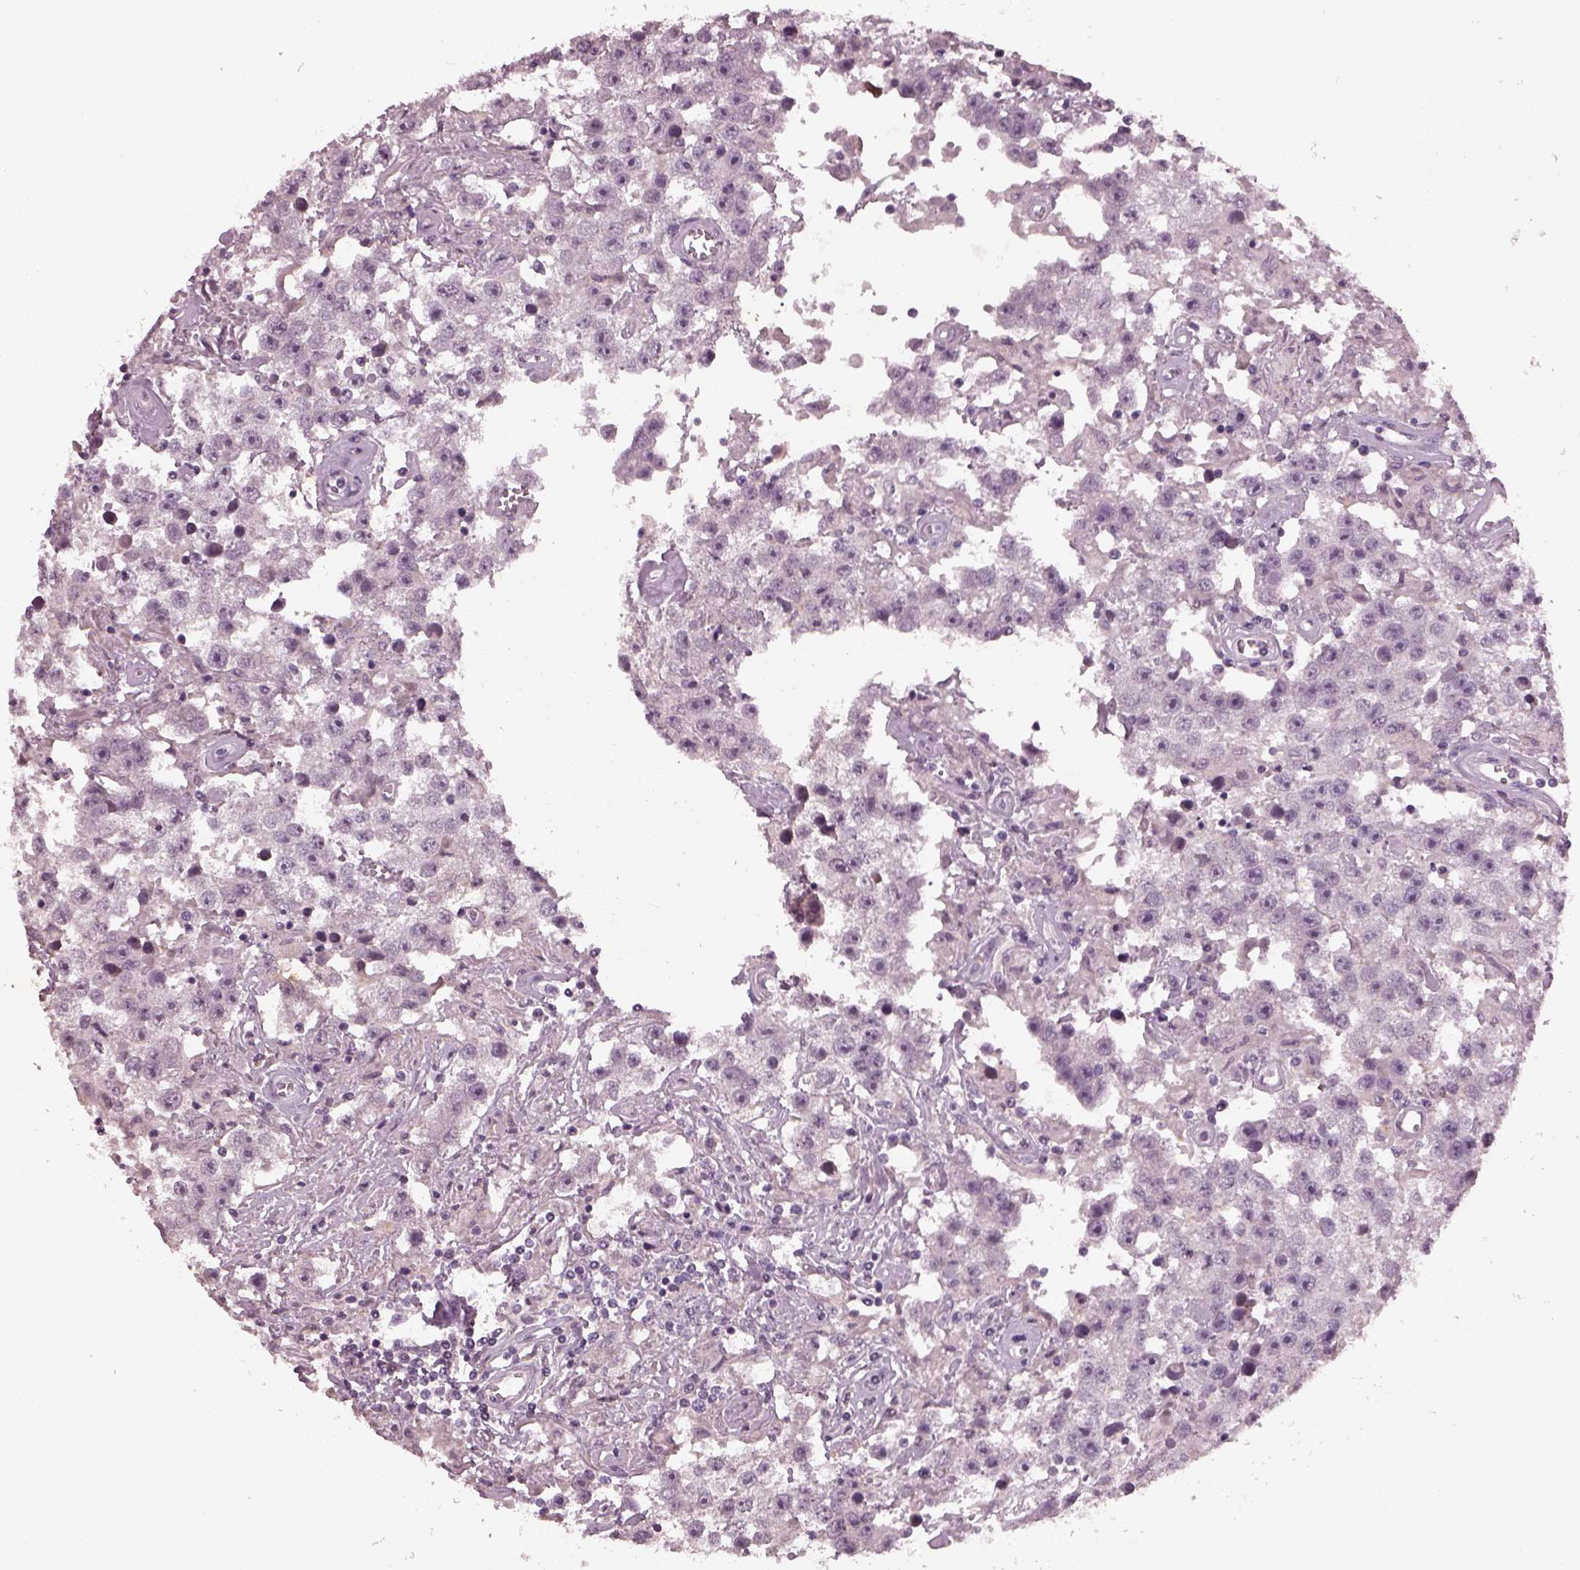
{"staining": {"intensity": "negative", "quantity": "none", "location": "none"}, "tissue": "testis cancer", "cell_type": "Tumor cells", "image_type": "cancer", "snomed": [{"axis": "morphology", "description": "Seminoma, NOS"}, {"axis": "topography", "description": "Testis"}], "caption": "DAB immunohistochemical staining of seminoma (testis) reveals no significant staining in tumor cells.", "gene": "RCVRN", "patient": {"sex": "male", "age": 43}}